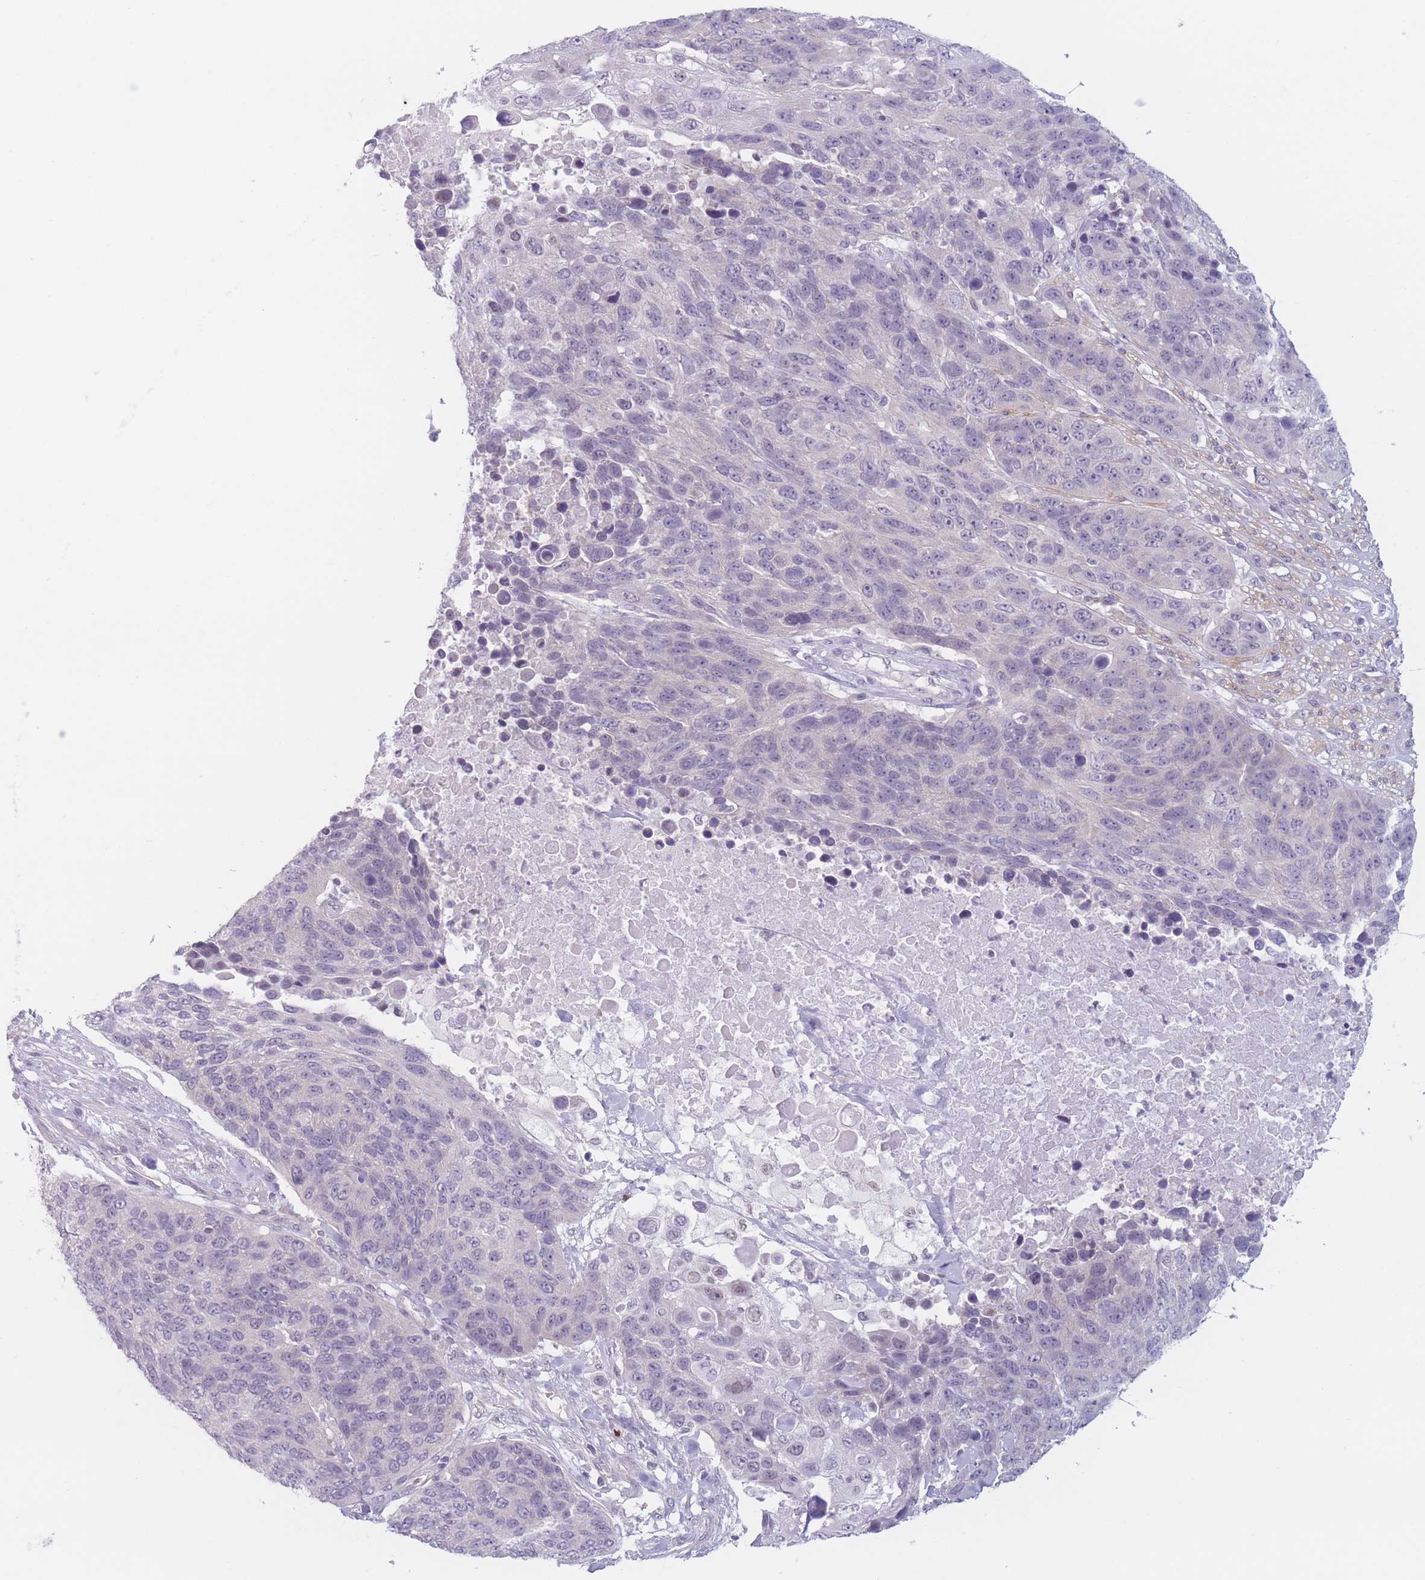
{"staining": {"intensity": "negative", "quantity": "none", "location": "none"}, "tissue": "lung cancer", "cell_type": "Tumor cells", "image_type": "cancer", "snomed": [{"axis": "morphology", "description": "Normal tissue, NOS"}, {"axis": "morphology", "description": "Squamous cell carcinoma, NOS"}, {"axis": "topography", "description": "Lymph node"}, {"axis": "topography", "description": "Lung"}], "caption": "Image shows no significant protein expression in tumor cells of lung squamous cell carcinoma. (DAB (3,3'-diaminobenzidine) immunohistochemistry (IHC) with hematoxylin counter stain).", "gene": "ZNF439", "patient": {"sex": "male", "age": 66}}